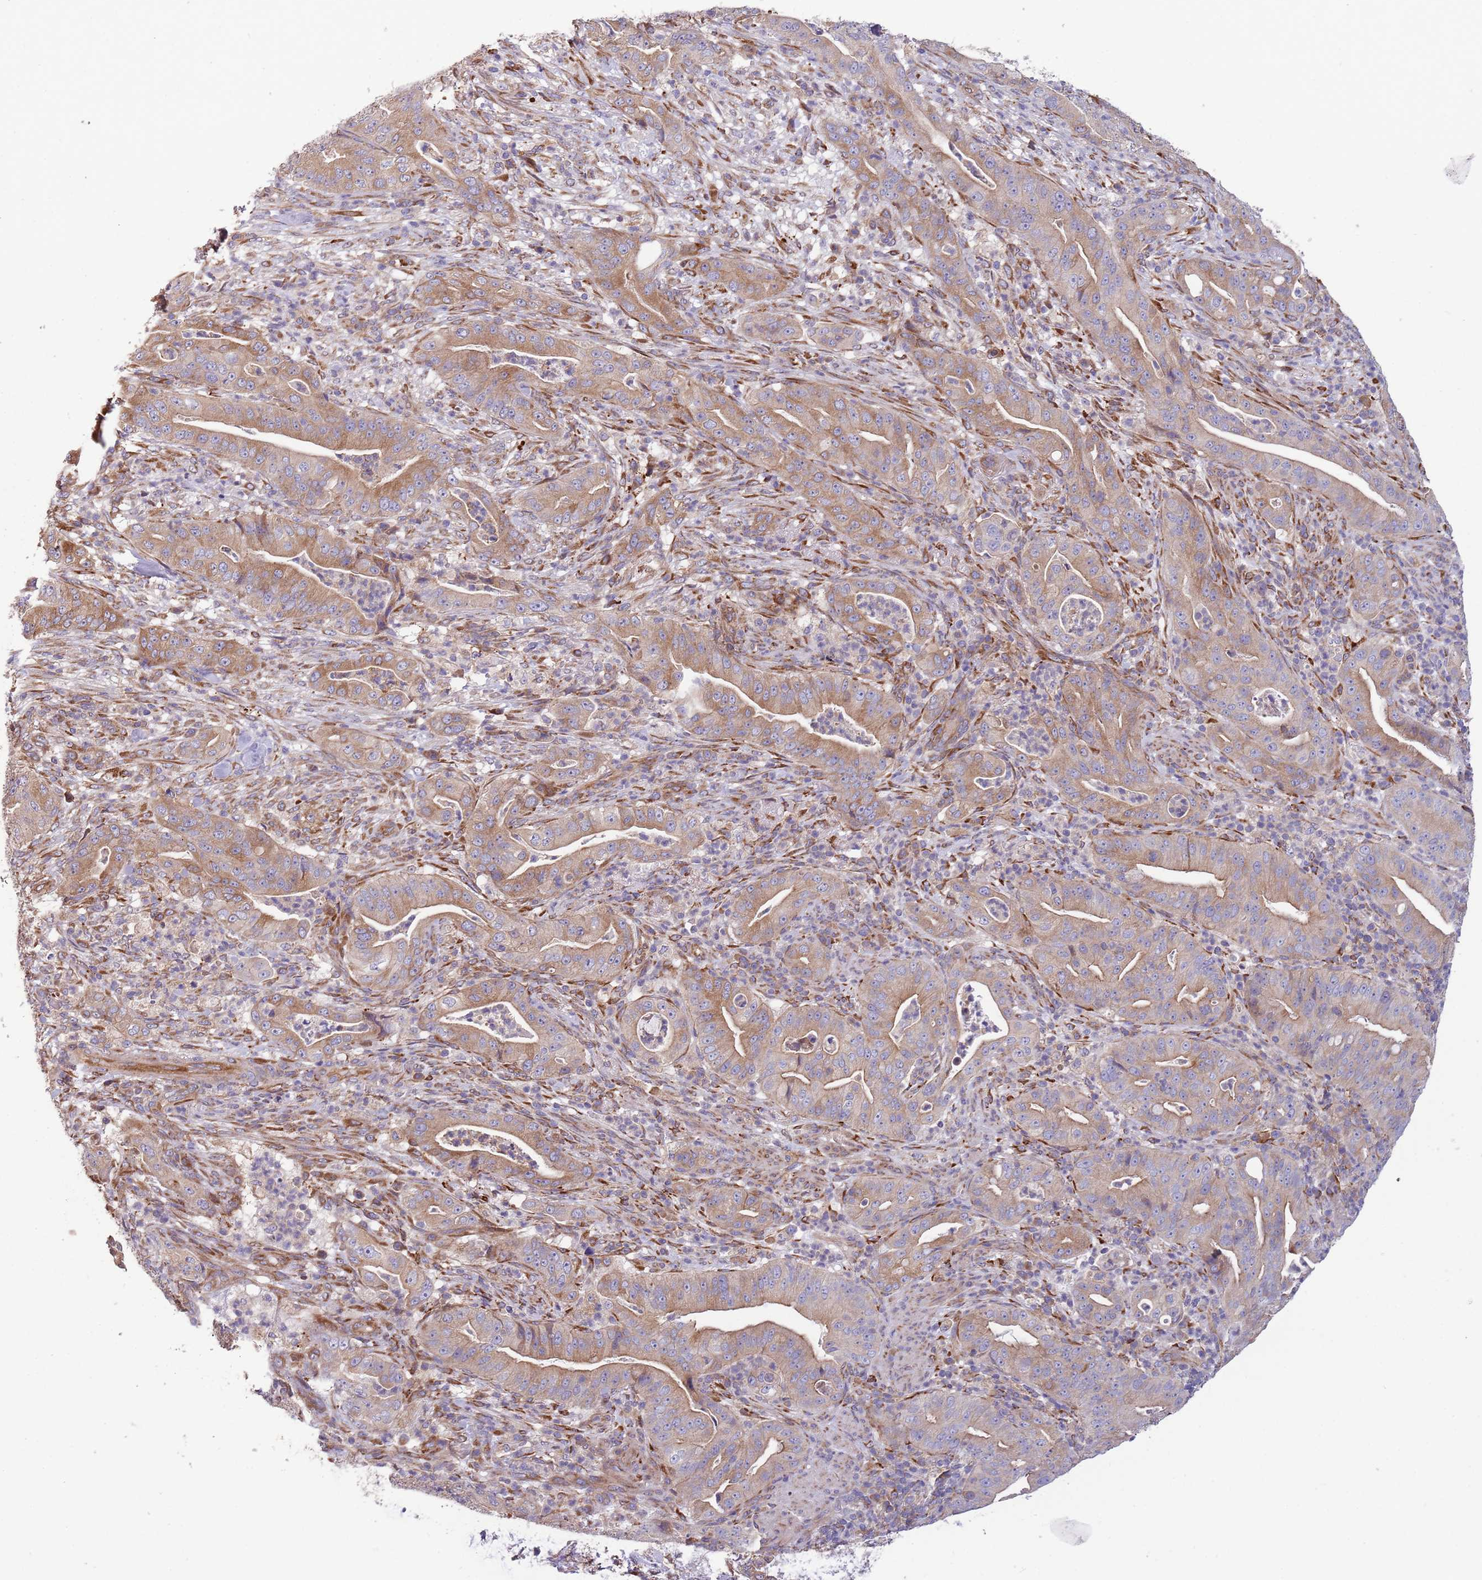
{"staining": {"intensity": "moderate", "quantity": ">75%", "location": "cytoplasmic/membranous"}, "tissue": "pancreatic cancer", "cell_type": "Tumor cells", "image_type": "cancer", "snomed": [{"axis": "morphology", "description": "Adenocarcinoma, NOS"}, {"axis": "topography", "description": "Pancreas"}], "caption": "Immunohistochemical staining of adenocarcinoma (pancreatic) exhibits medium levels of moderate cytoplasmic/membranous protein expression in approximately >75% of tumor cells.", "gene": "ARMCX6", "patient": {"sex": "male", "age": 71}}